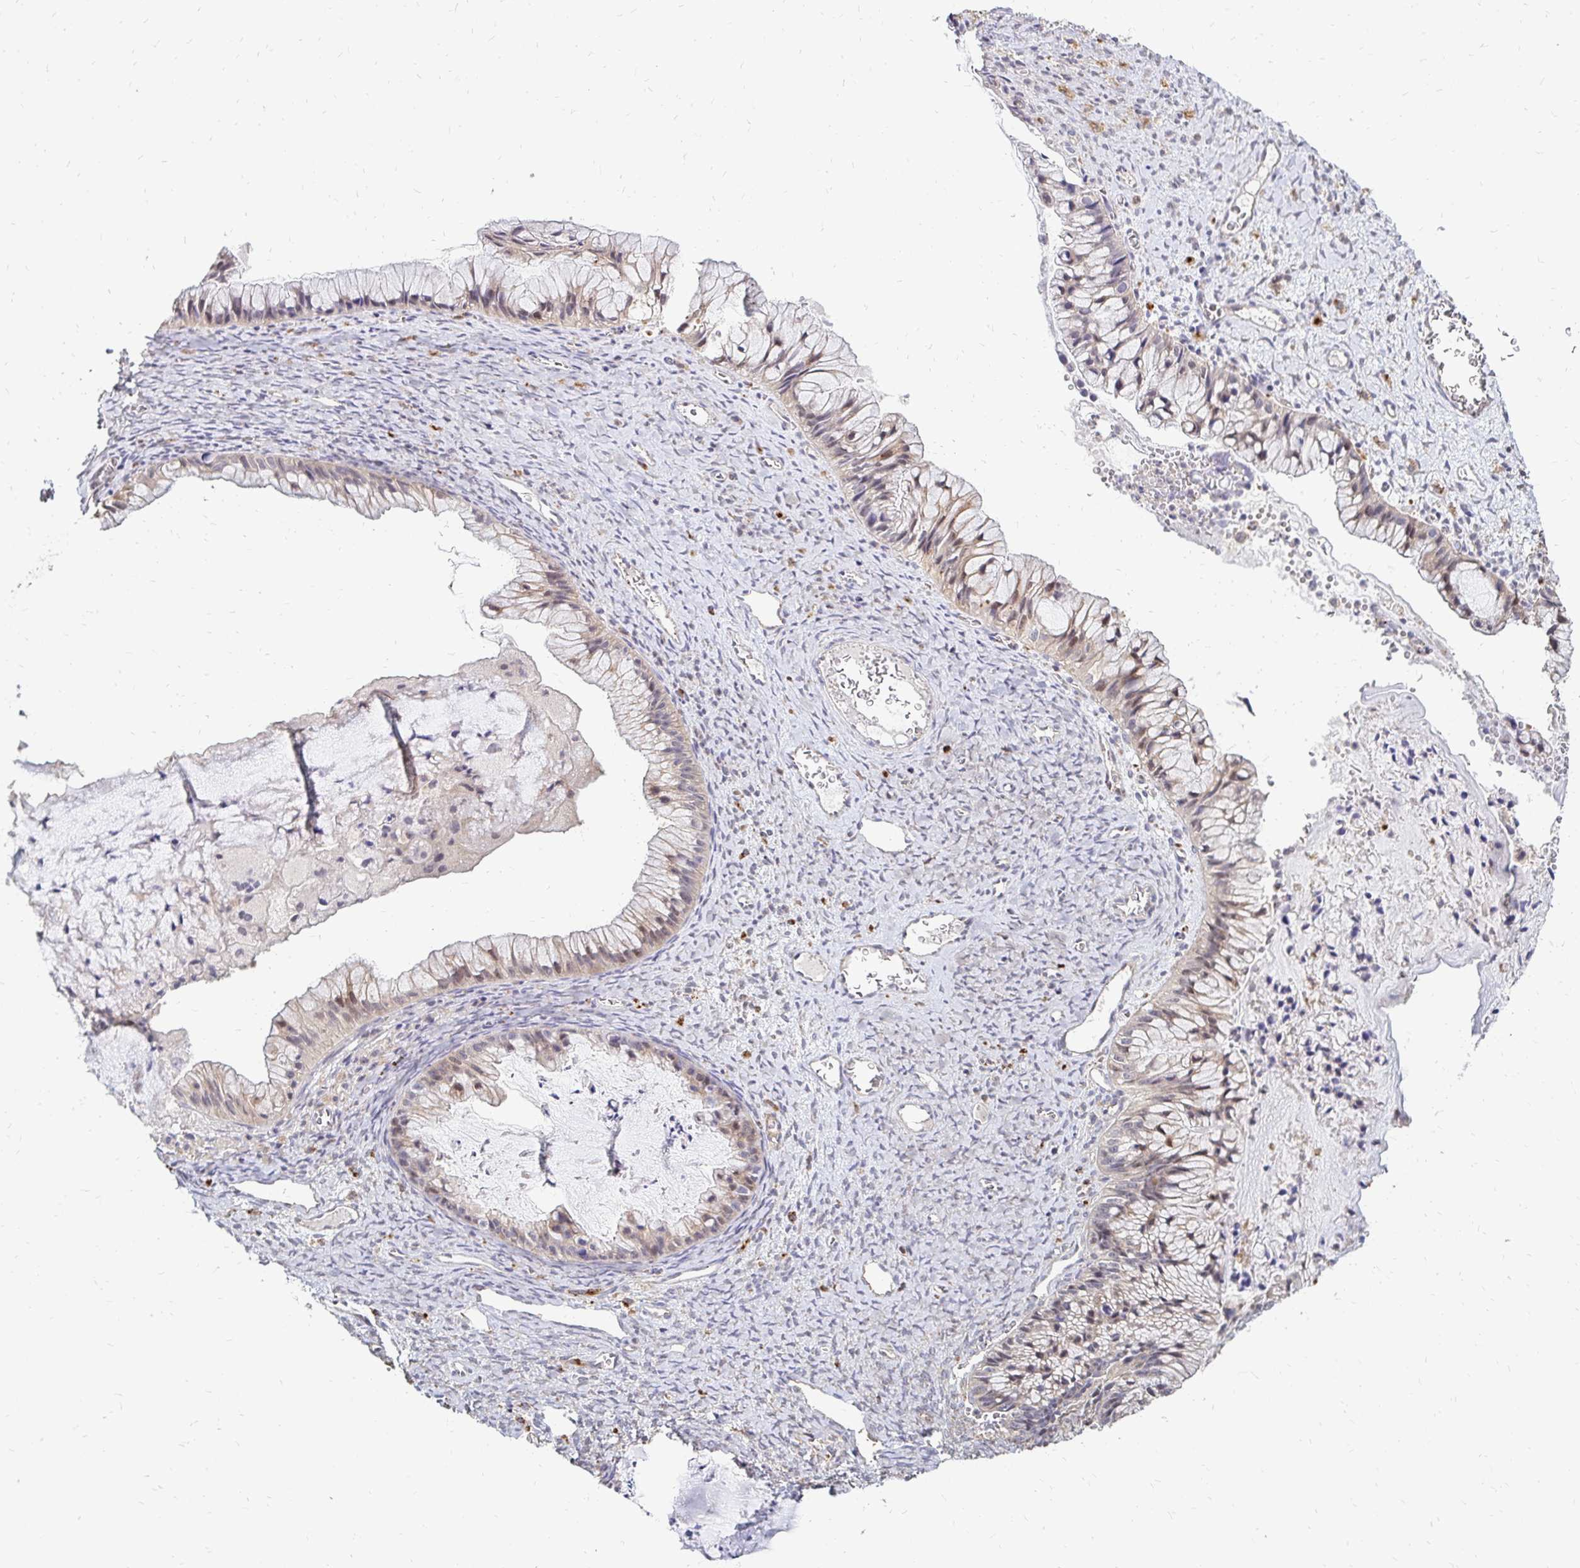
{"staining": {"intensity": "weak", "quantity": "25%-75%", "location": "cytoplasmic/membranous"}, "tissue": "ovarian cancer", "cell_type": "Tumor cells", "image_type": "cancer", "snomed": [{"axis": "morphology", "description": "Cystadenocarcinoma, mucinous, NOS"}, {"axis": "topography", "description": "Ovary"}], "caption": "Immunohistochemical staining of human ovarian cancer (mucinous cystadenocarcinoma) displays weak cytoplasmic/membranous protein expression in about 25%-75% of tumor cells.", "gene": "IDUA", "patient": {"sex": "female", "age": 72}}